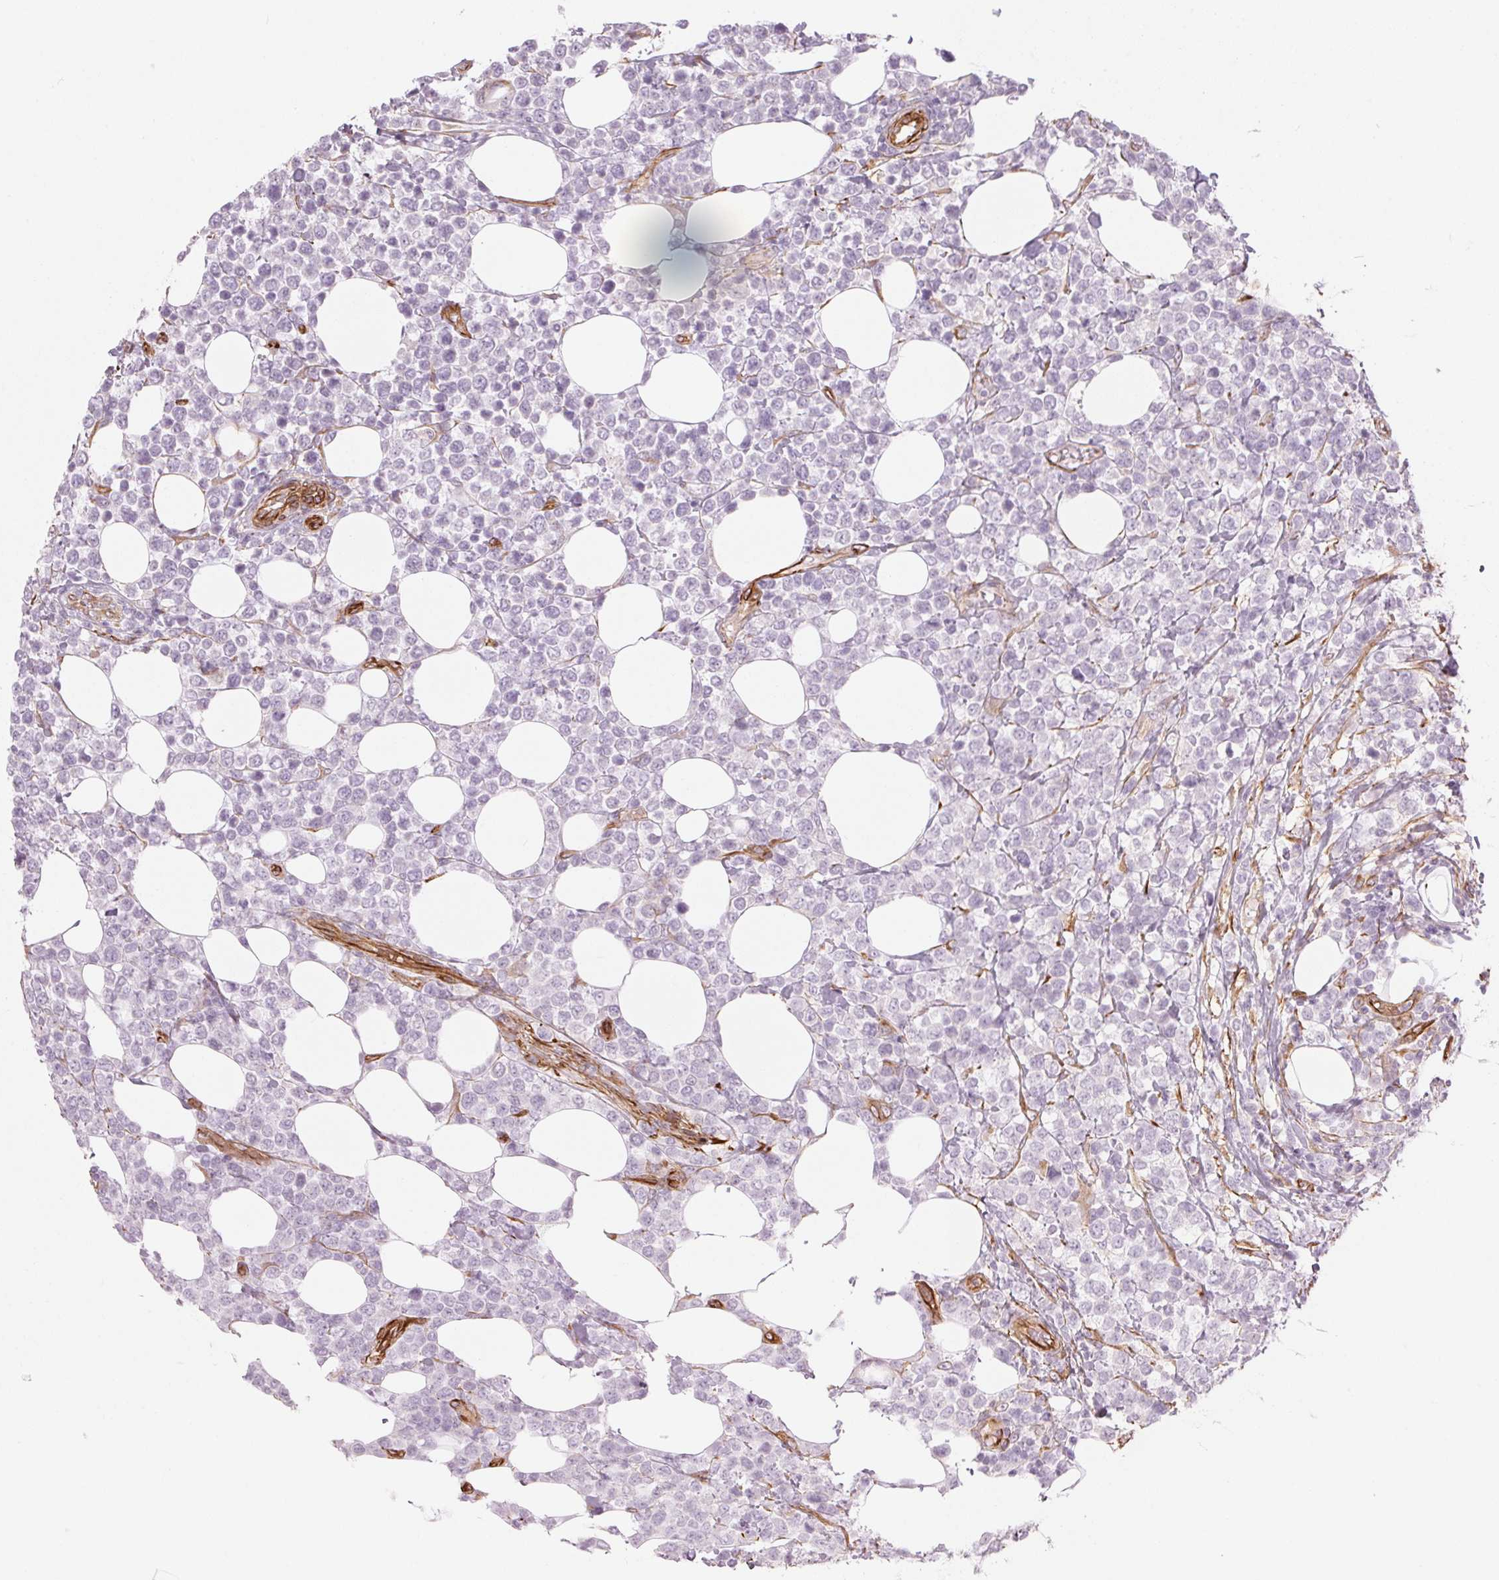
{"staining": {"intensity": "negative", "quantity": "none", "location": "none"}, "tissue": "lymphoma", "cell_type": "Tumor cells", "image_type": "cancer", "snomed": [{"axis": "morphology", "description": "Malignant lymphoma, non-Hodgkin's type, High grade"}, {"axis": "topography", "description": "Soft tissue"}], "caption": "There is no significant positivity in tumor cells of lymphoma. (Brightfield microscopy of DAB immunohistochemistry at high magnification).", "gene": "CLPS", "patient": {"sex": "female", "age": 56}}